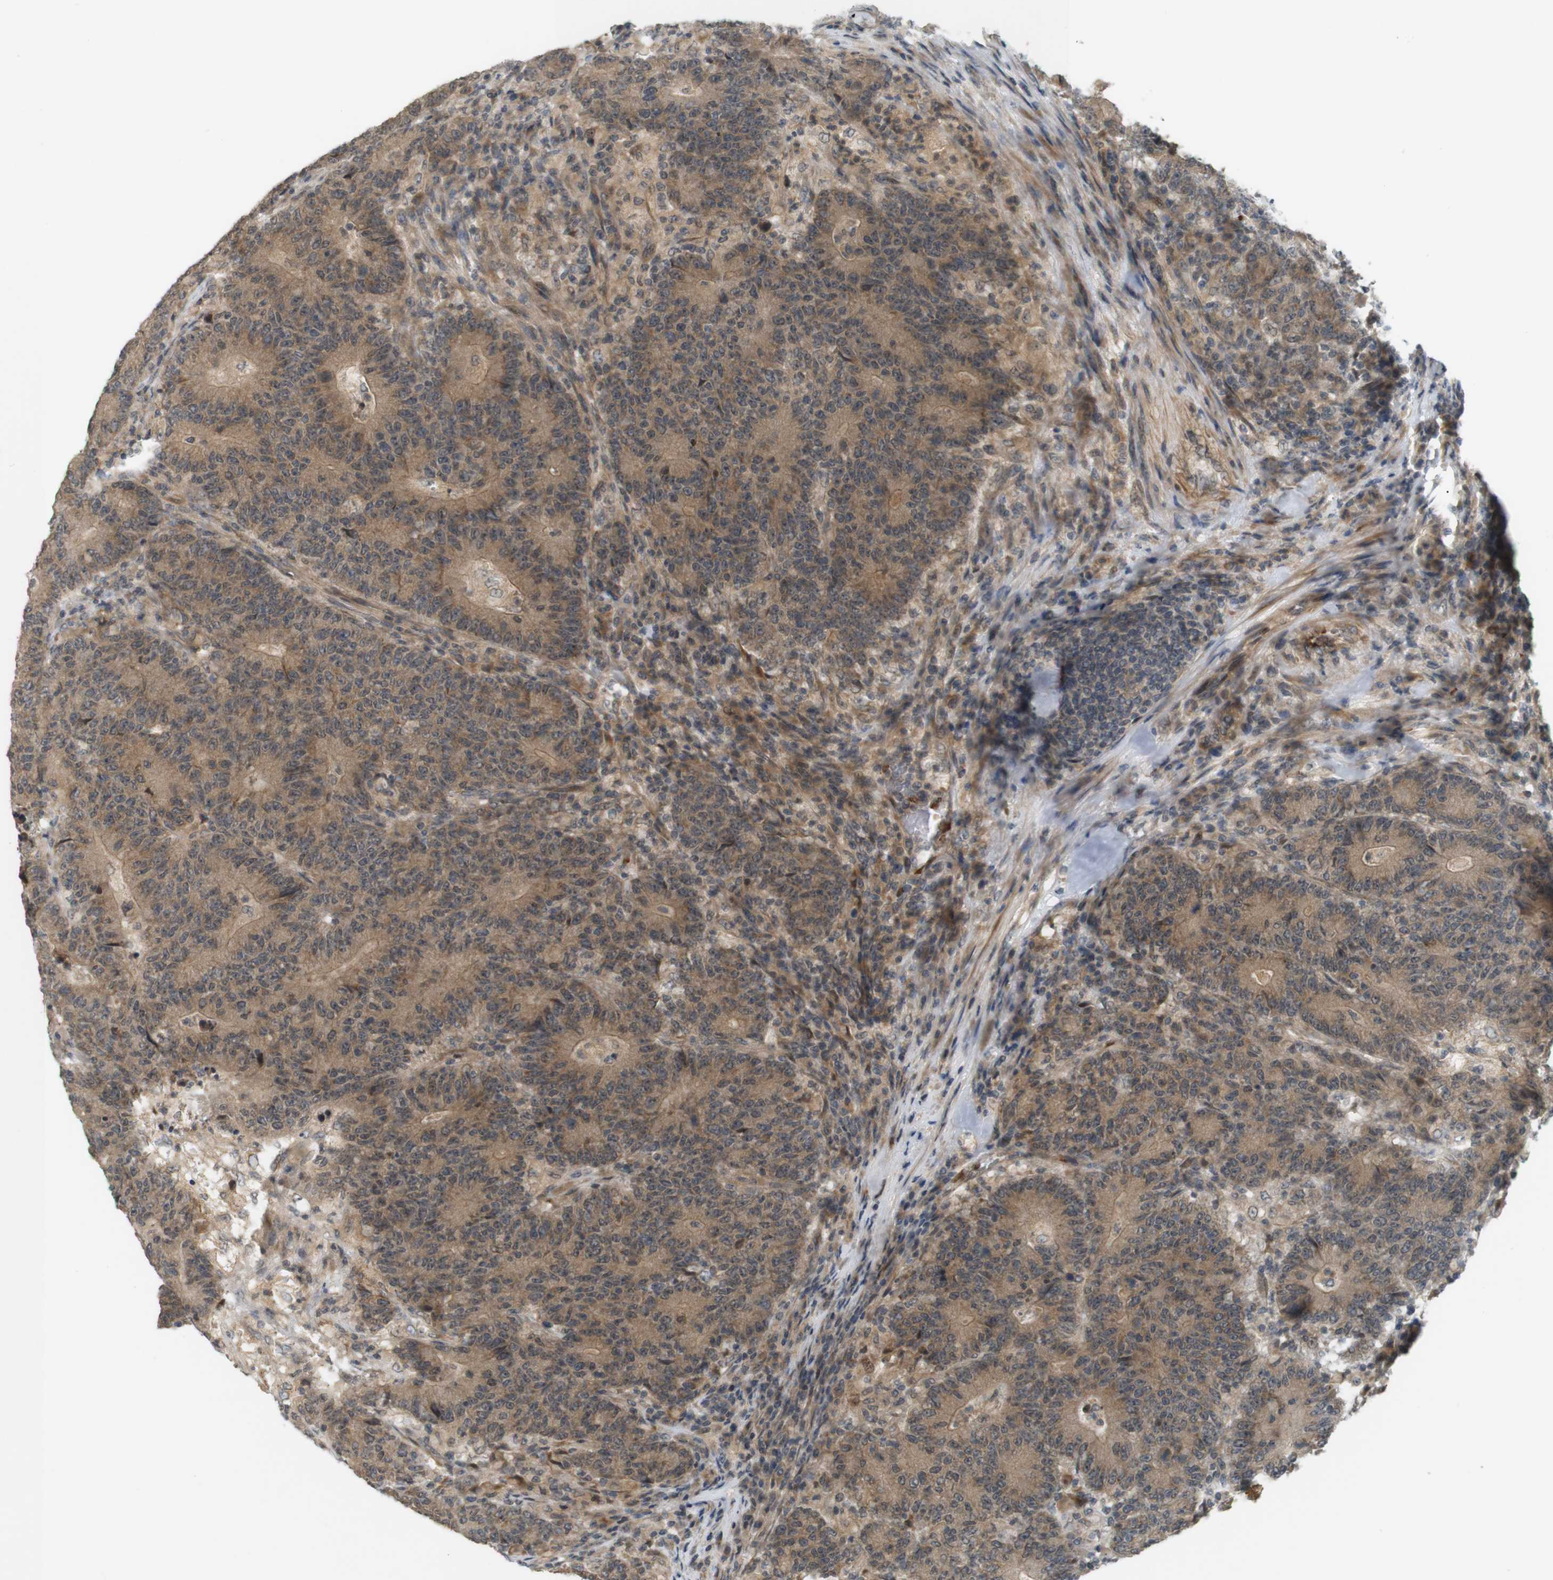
{"staining": {"intensity": "weak", "quantity": ">75%", "location": "cytoplasmic/membranous"}, "tissue": "colorectal cancer", "cell_type": "Tumor cells", "image_type": "cancer", "snomed": [{"axis": "morphology", "description": "Normal tissue, NOS"}, {"axis": "morphology", "description": "Adenocarcinoma, NOS"}, {"axis": "topography", "description": "Colon"}], "caption": "Protein staining displays weak cytoplasmic/membranous expression in approximately >75% of tumor cells in colorectal adenocarcinoma.", "gene": "SOCS6", "patient": {"sex": "female", "age": 75}}